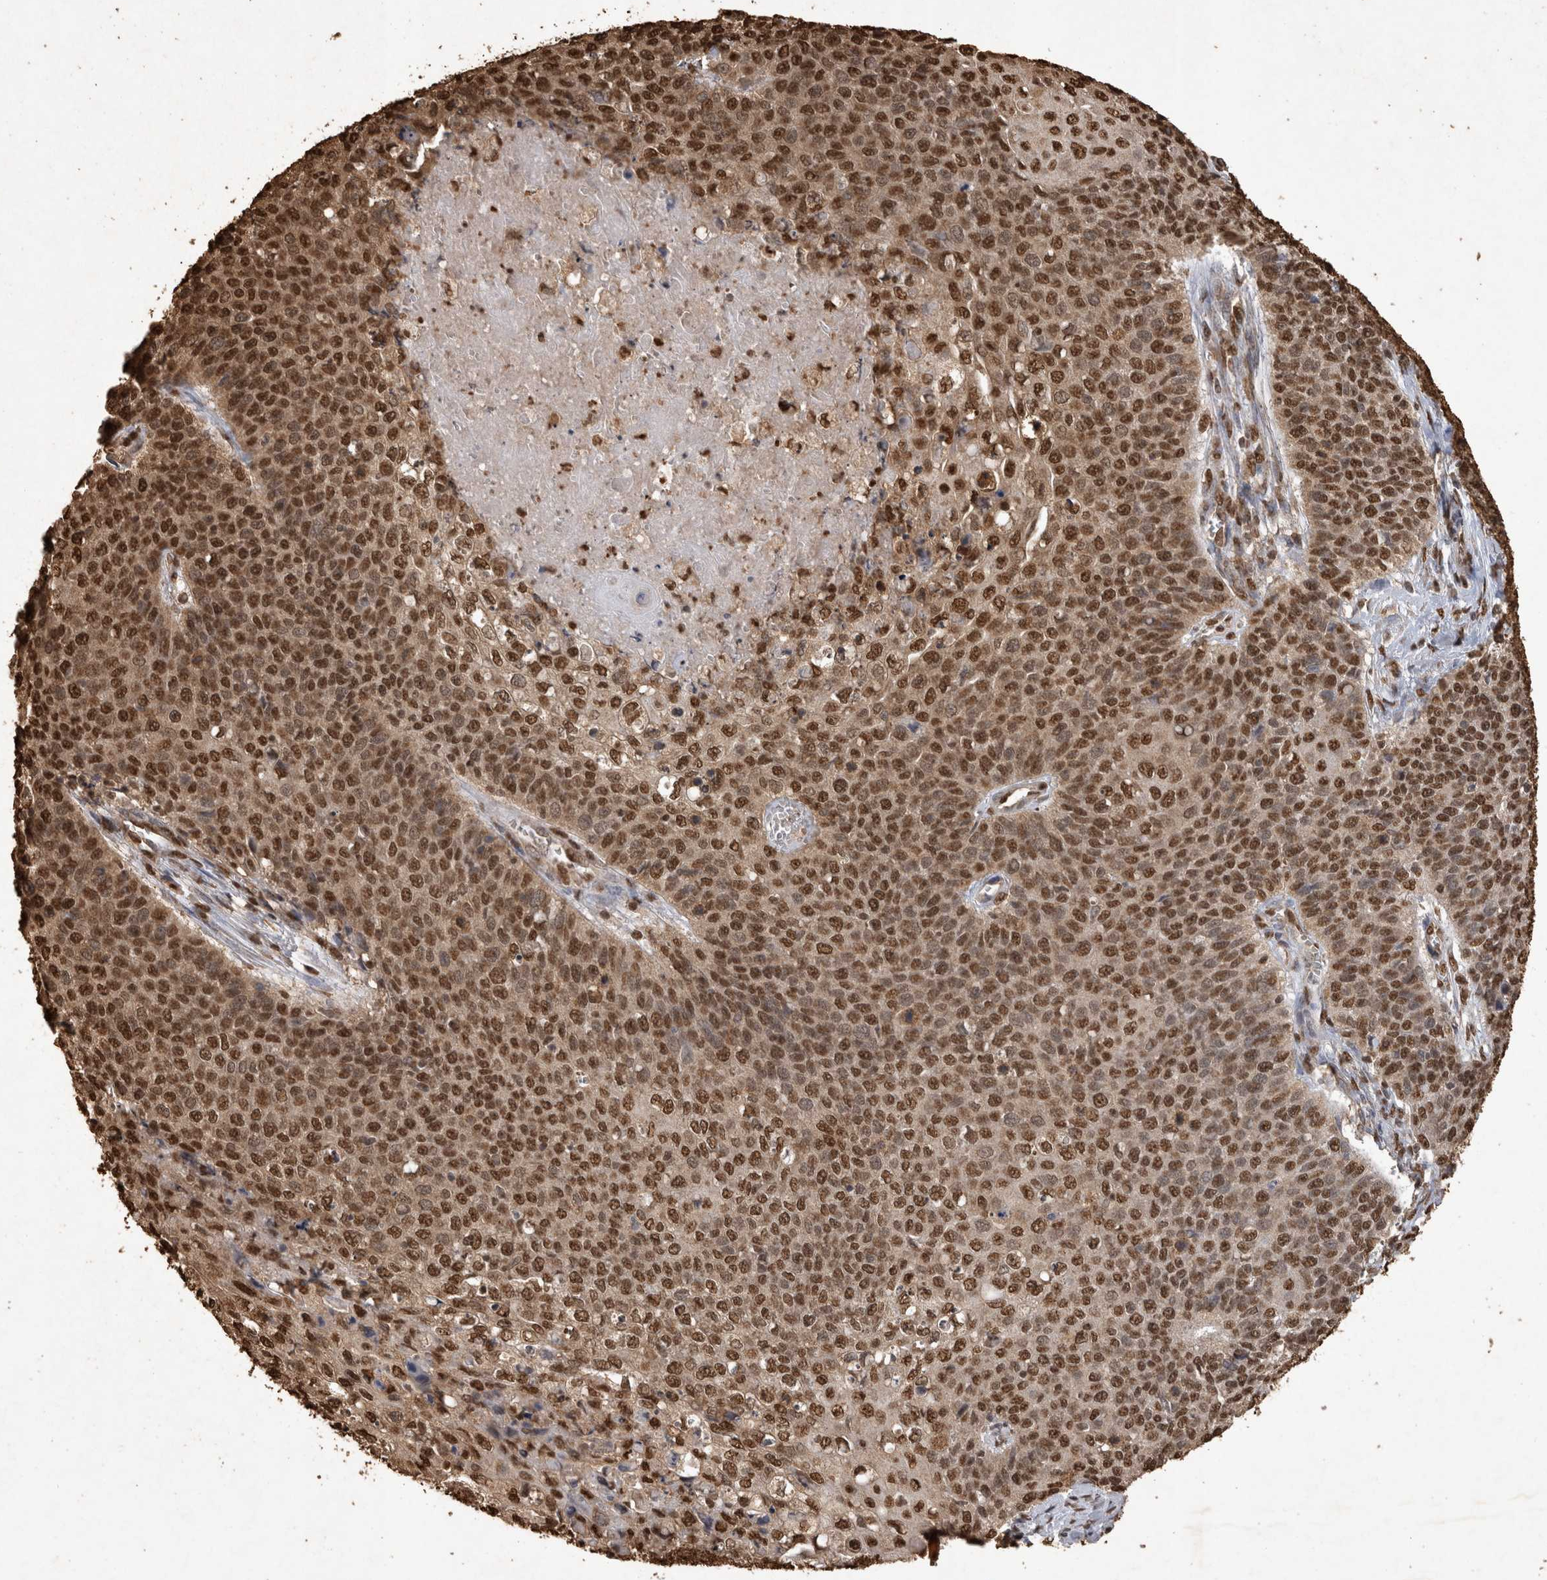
{"staining": {"intensity": "strong", "quantity": ">75%", "location": "nuclear"}, "tissue": "cervical cancer", "cell_type": "Tumor cells", "image_type": "cancer", "snomed": [{"axis": "morphology", "description": "Squamous cell carcinoma, NOS"}, {"axis": "topography", "description": "Cervix"}], "caption": "Protein staining by immunohistochemistry reveals strong nuclear expression in about >75% of tumor cells in cervical cancer (squamous cell carcinoma).", "gene": "OAS2", "patient": {"sex": "female", "age": 39}}